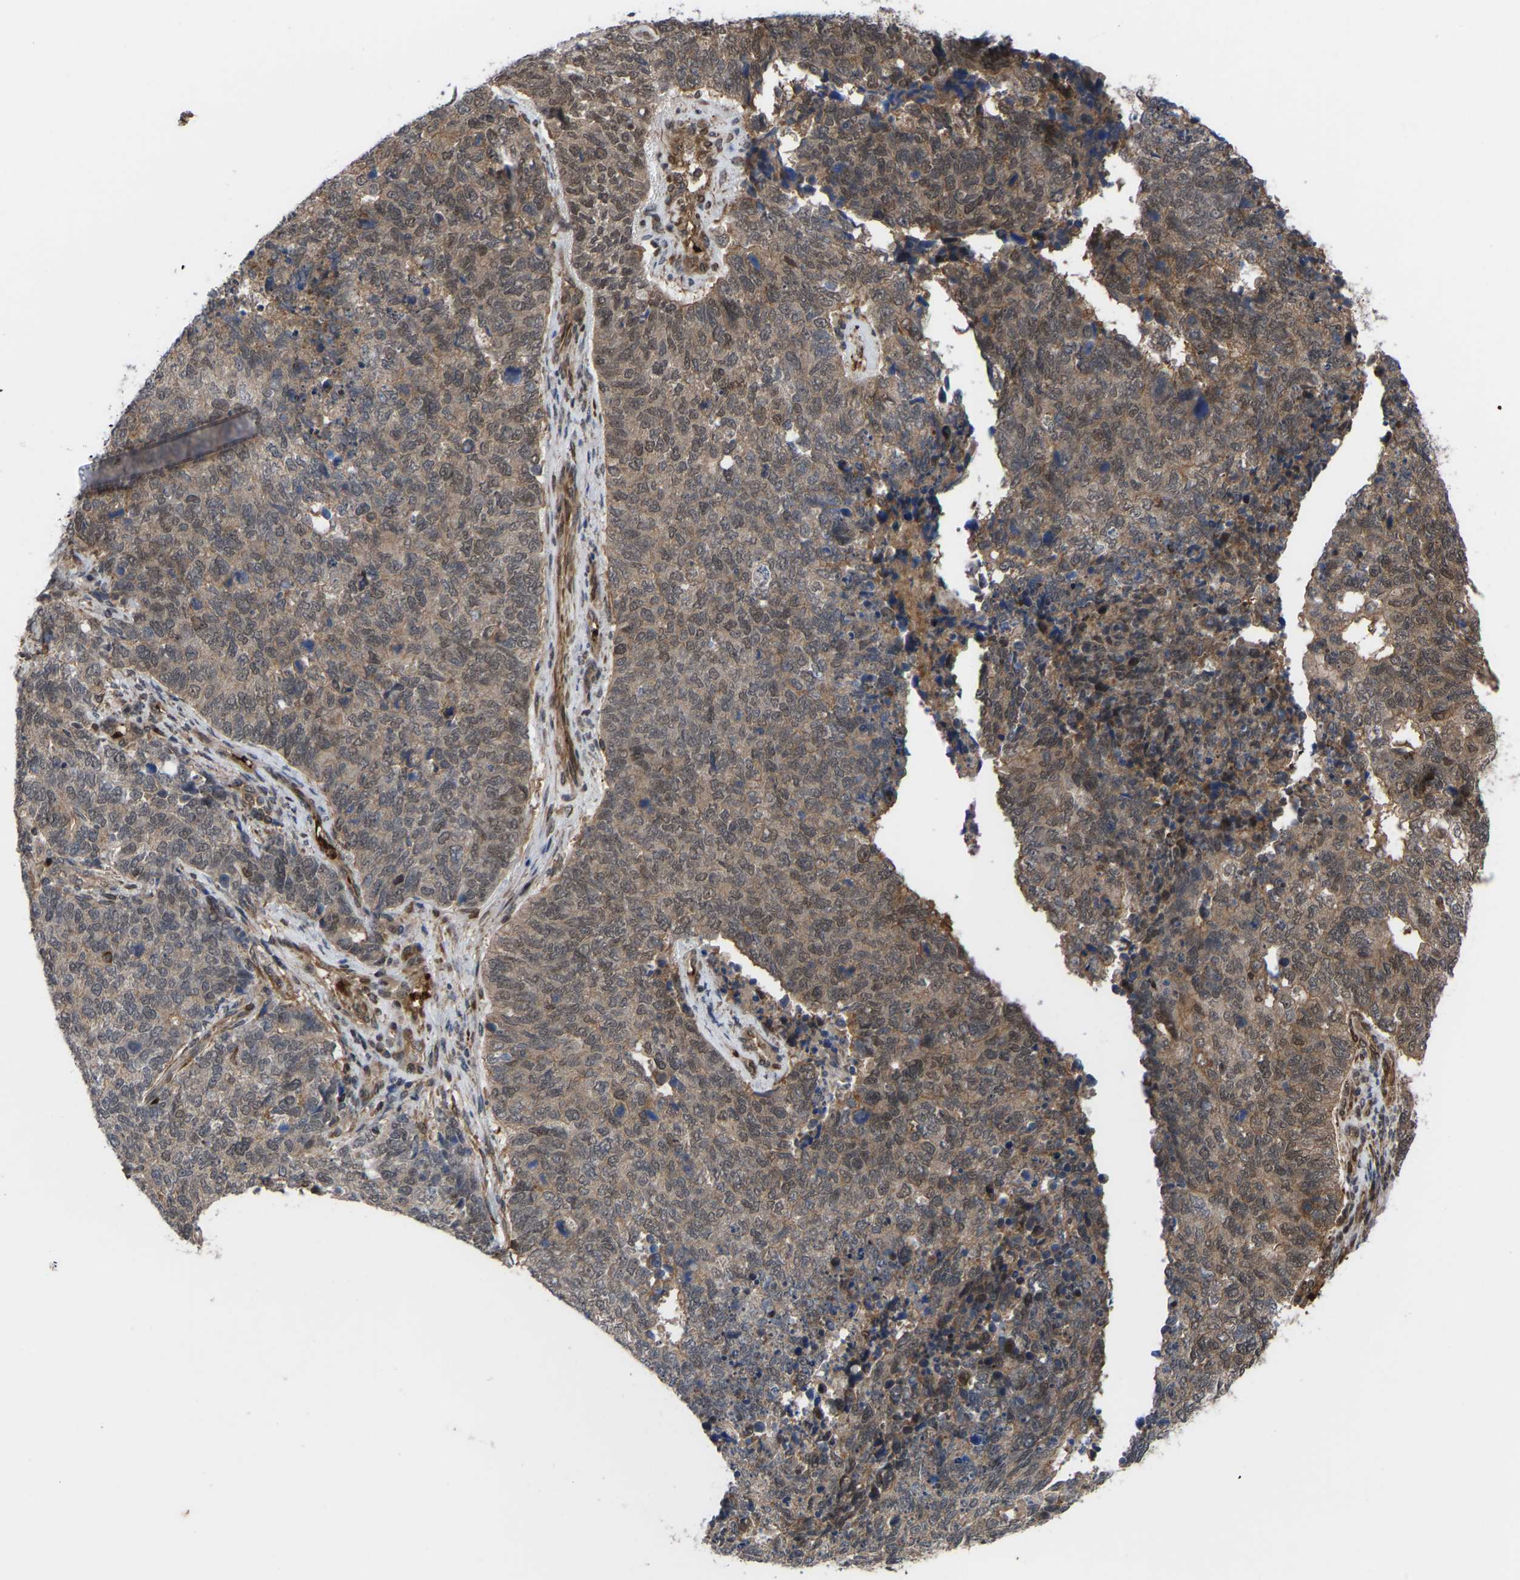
{"staining": {"intensity": "weak", "quantity": ">75%", "location": "cytoplasmic/membranous,nuclear"}, "tissue": "cervical cancer", "cell_type": "Tumor cells", "image_type": "cancer", "snomed": [{"axis": "morphology", "description": "Squamous cell carcinoma, NOS"}, {"axis": "topography", "description": "Cervix"}], "caption": "A photomicrograph of cervical squamous cell carcinoma stained for a protein reveals weak cytoplasmic/membranous and nuclear brown staining in tumor cells.", "gene": "CYP7B1", "patient": {"sex": "female", "age": 63}}